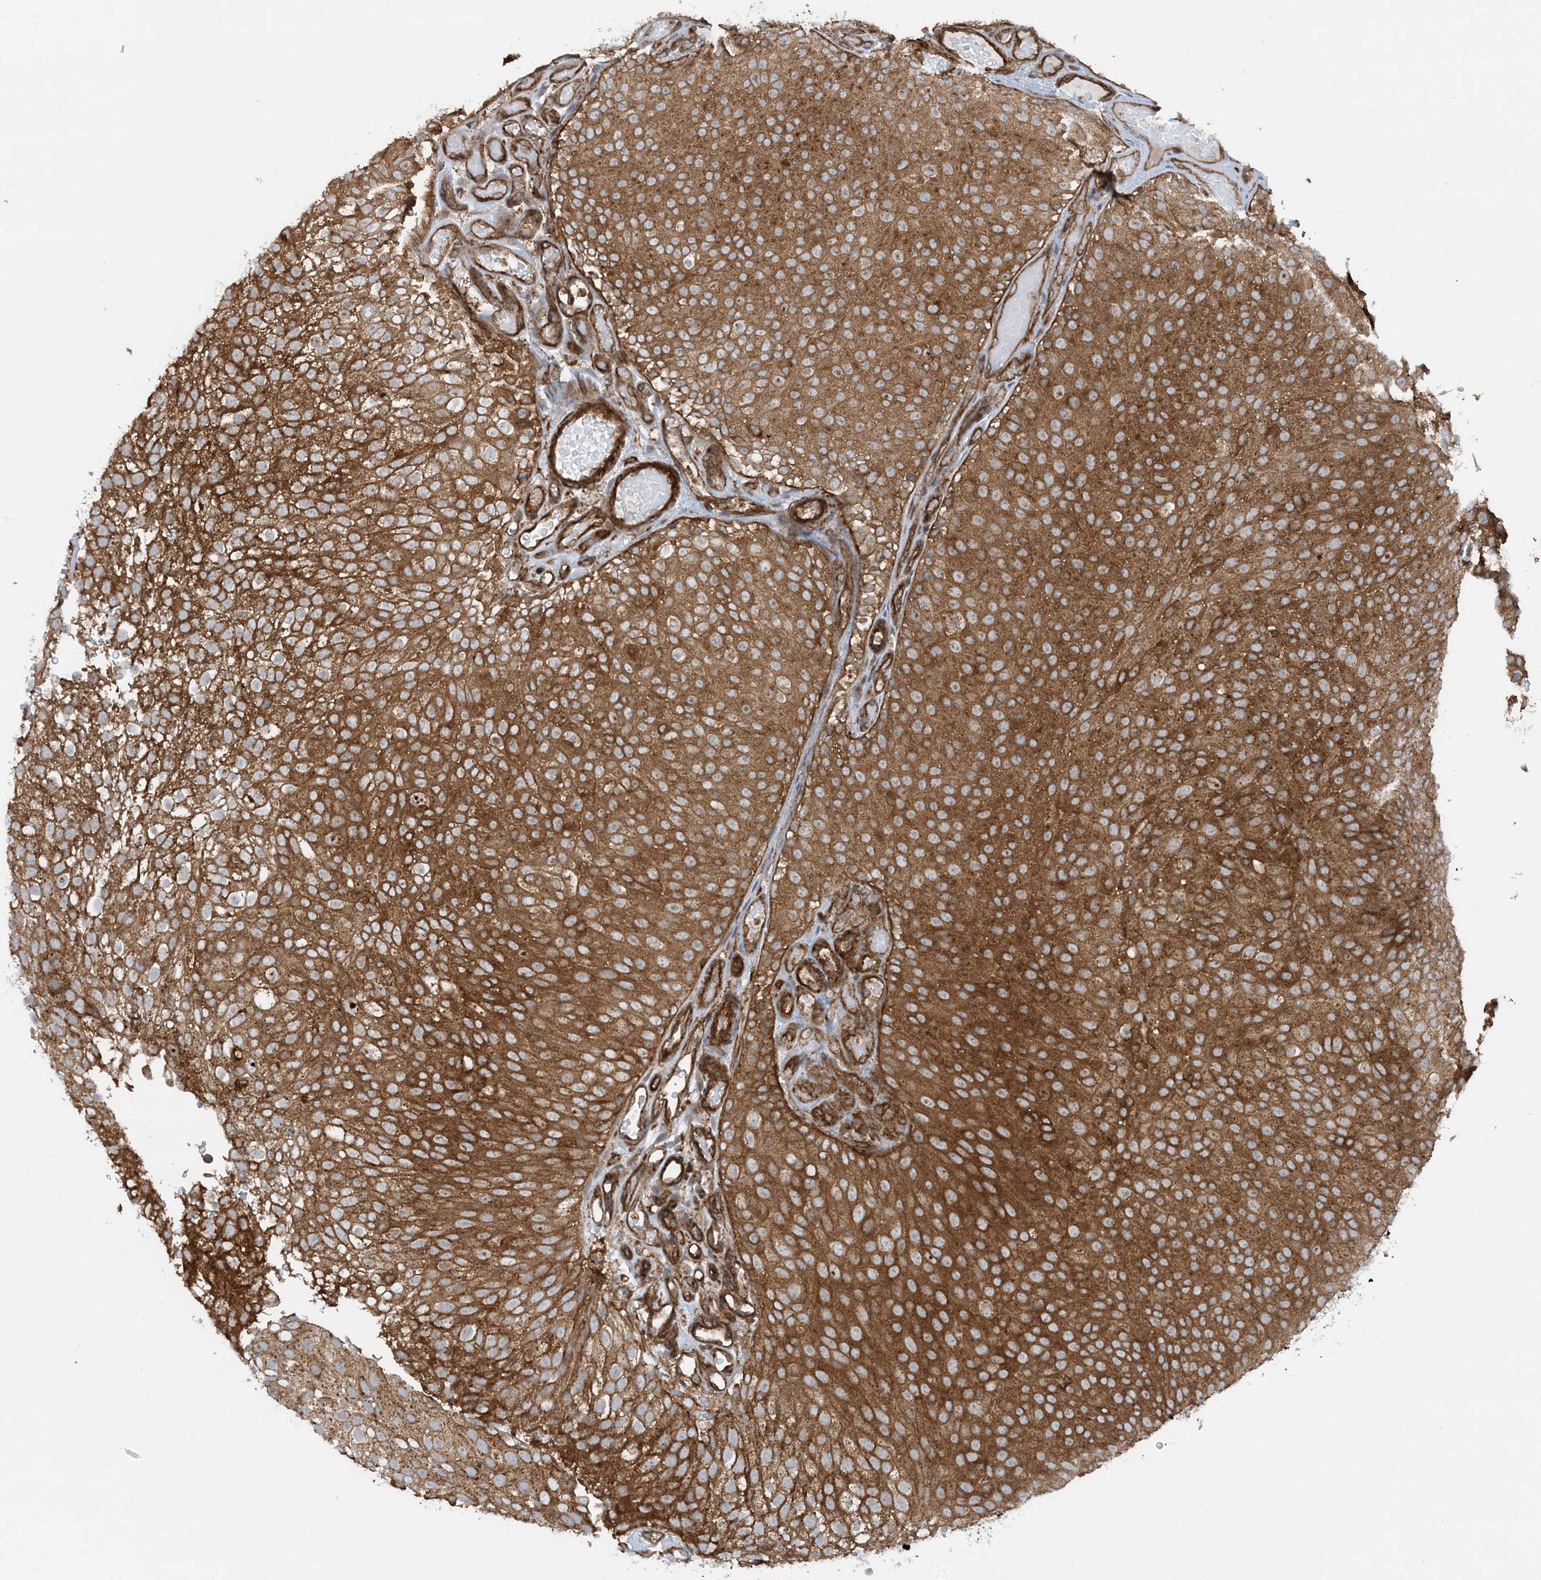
{"staining": {"intensity": "strong", "quantity": ">75%", "location": "cytoplasmic/membranous"}, "tissue": "urothelial cancer", "cell_type": "Tumor cells", "image_type": "cancer", "snomed": [{"axis": "morphology", "description": "Urothelial carcinoma, Low grade"}, {"axis": "topography", "description": "Urinary bladder"}], "caption": "Protein positivity by immunohistochemistry (IHC) demonstrates strong cytoplasmic/membranous staining in approximately >75% of tumor cells in urothelial carcinoma (low-grade).", "gene": "STAM2", "patient": {"sex": "male", "age": 78}}